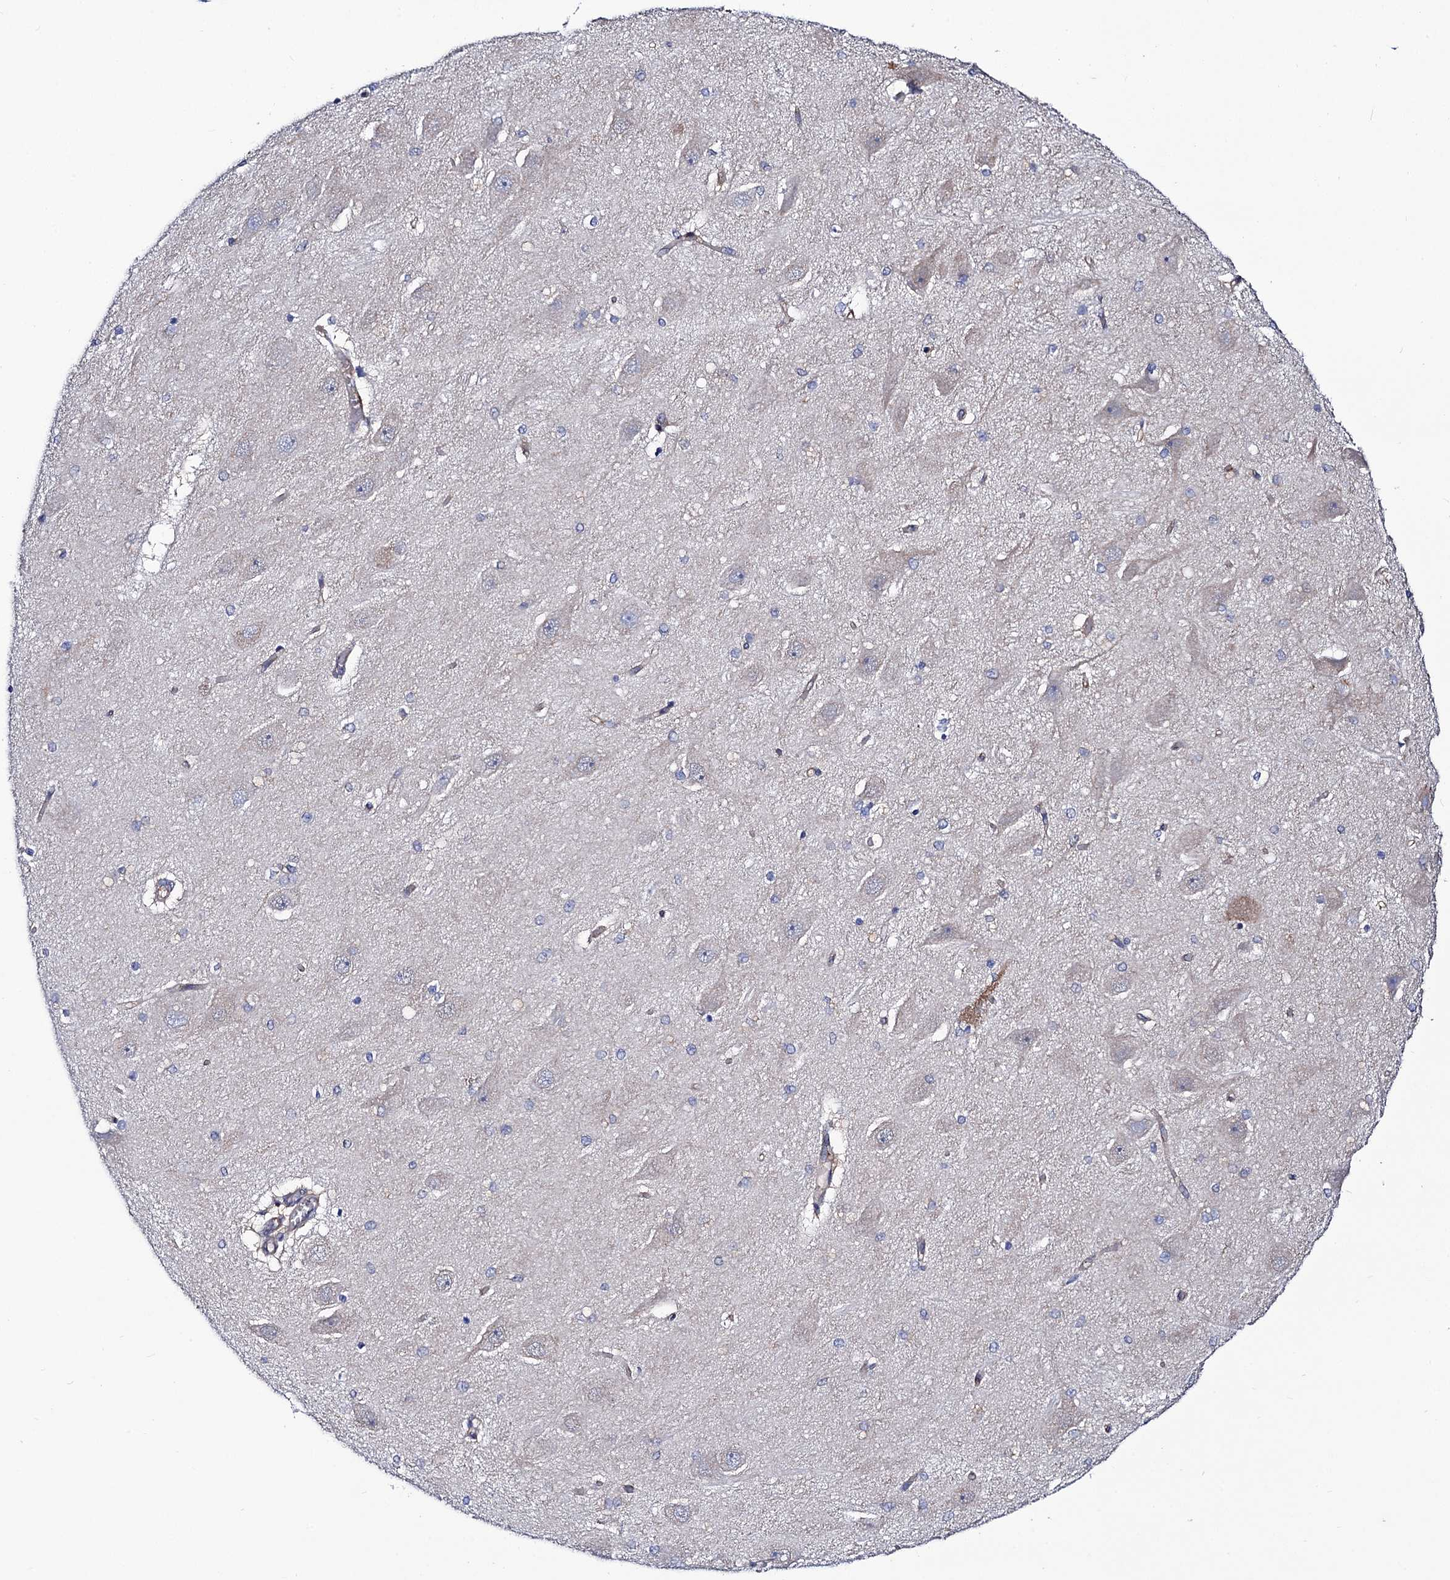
{"staining": {"intensity": "negative", "quantity": "none", "location": "none"}, "tissue": "hippocampus", "cell_type": "Glial cells", "image_type": "normal", "snomed": [{"axis": "morphology", "description": "Normal tissue, NOS"}, {"axis": "topography", "description": "Hippocampus"}], "caption": "Glial cells show no significant protein expression in unremarkable hippocampus. (Brightfield microscopy of DAB (3,3'-diaminobenzidine) immunohistochemistry at high magnification).", "gene": "DYDC1", "patient": {"sex": "female", "age": 54}}